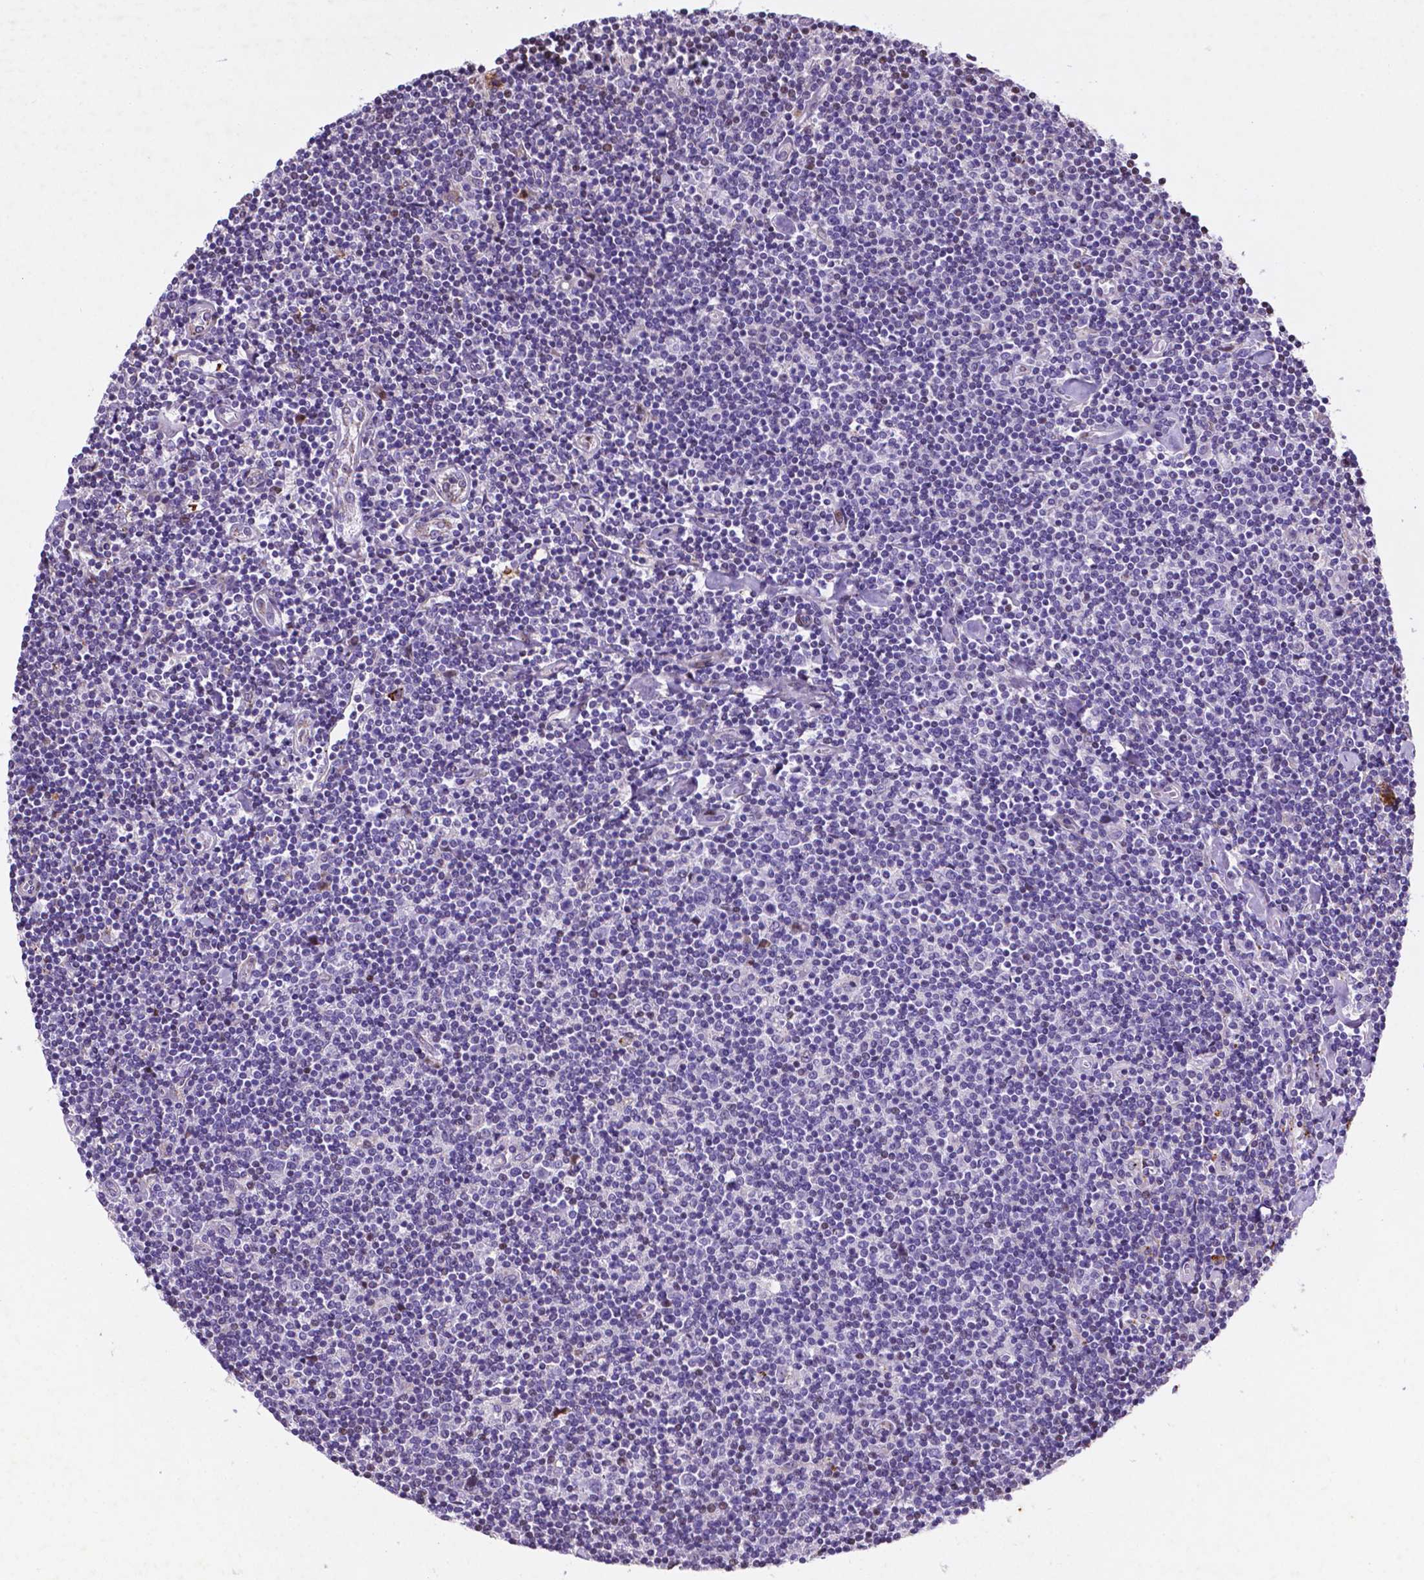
{"staining": {"intensity": "negative", "quantity": "none", "location": "none"}, "tissue": "lymphoma", "cell_type": "Tumor cells", "image_type": "cancer", "snomed": [{"axis": "morphology", "description": "Hodgkin's disease, NOS"}, {"axis": "topography", "description": "Lymph node"}], "caption": "A micrograph of lymphoma stained for a protein shows no brown staining in tumor cells. (DAB IHC visualized using brightfield microscopy, high magnification).", "gene": "TM4SF20", "patient": {"sex": "male", "age": 40}}